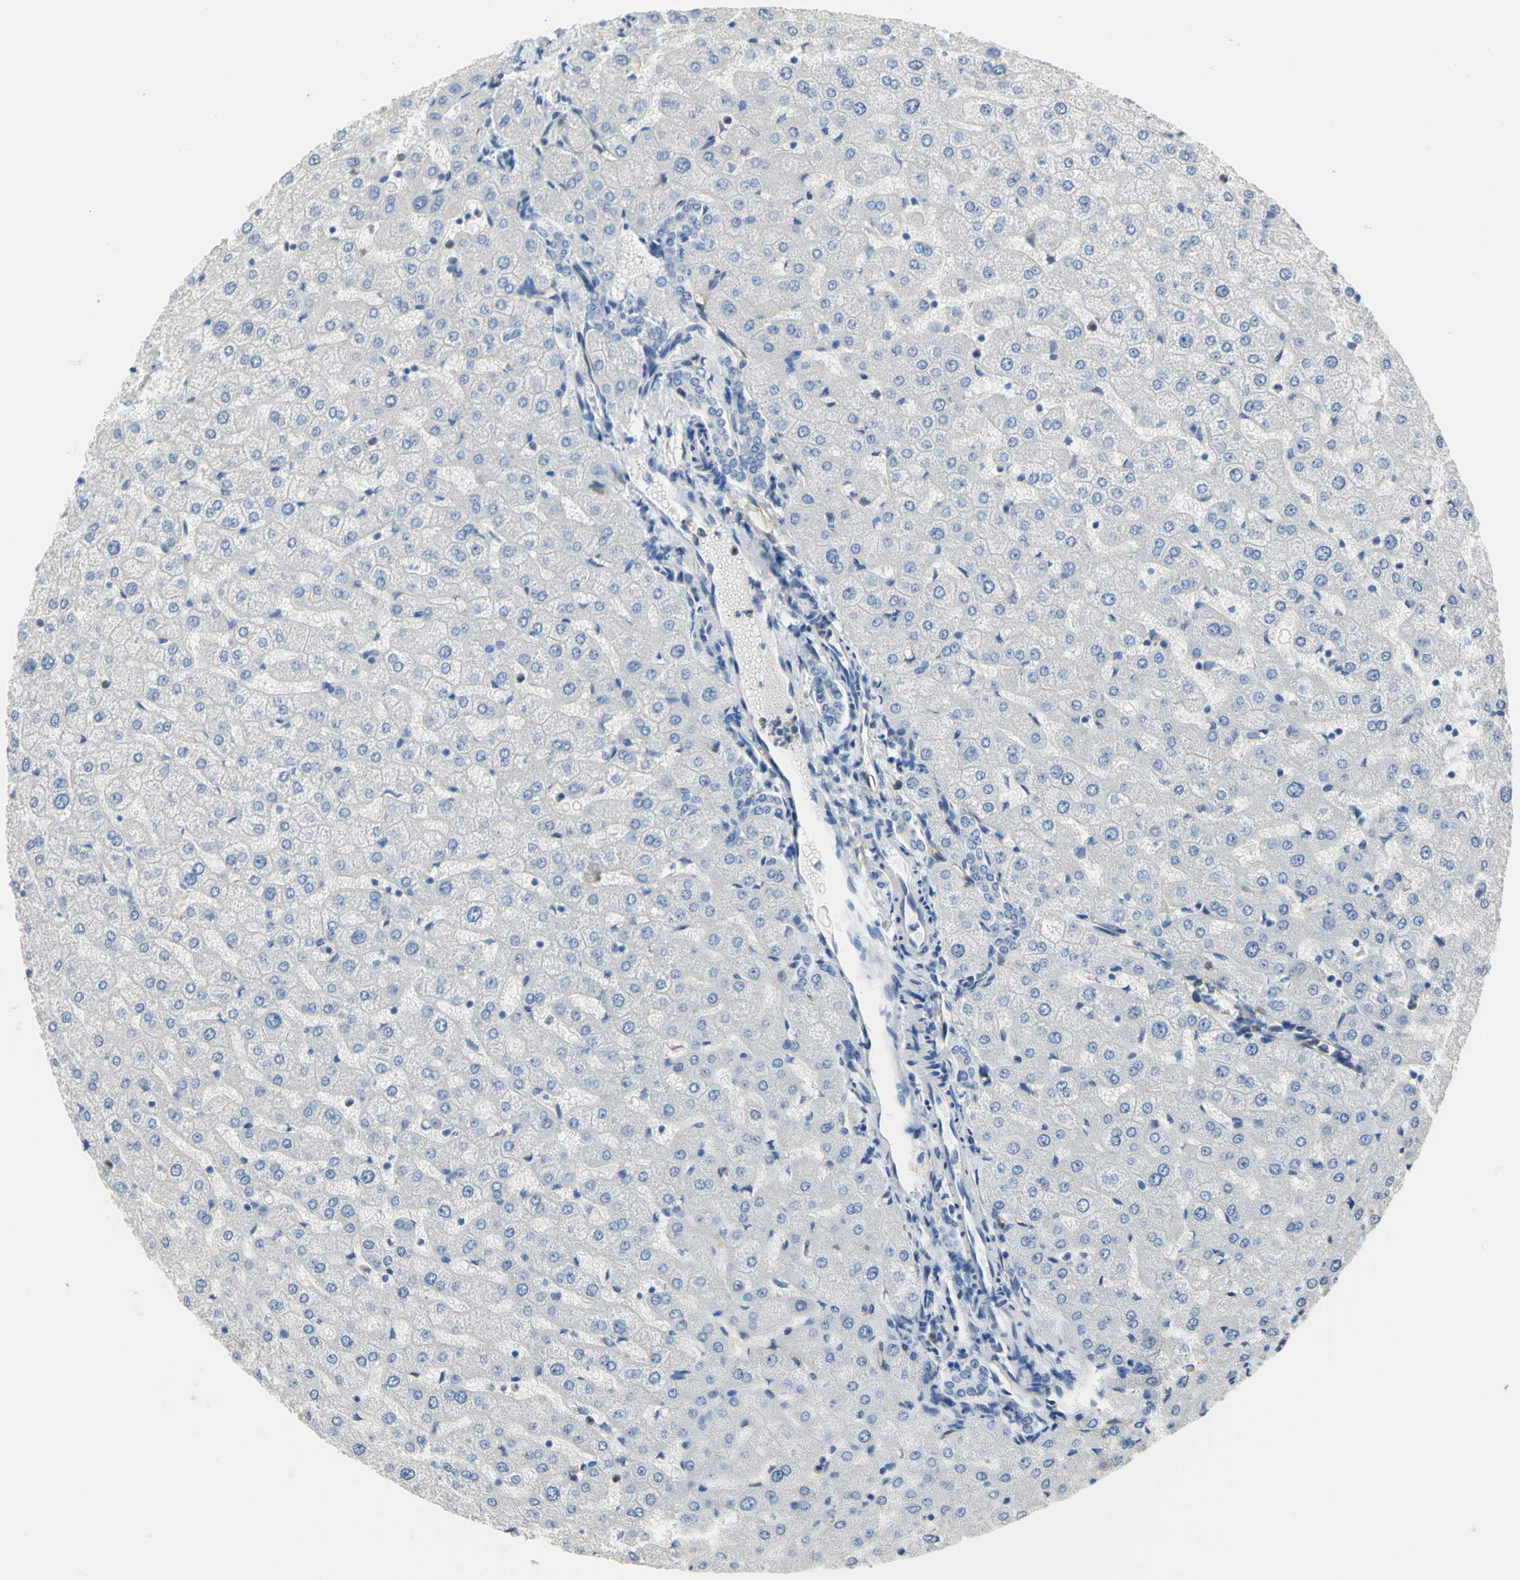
{"staining": {"intensity": "negative", "quantity": "none", "location": "none"}, "tissue": "liver", "cell_type": "Cholangiocytes", "image_type": "normal", "snomed": [{"axis": "morphology", "description": "Normal tissue, NOS"}, {"axis": "morphology", "description": "Fibrosis, NOS"}, {"axis": "topography", "description": "Liver"}], "caption": "Photomicrograph shows no significant protein expression in cholangiocytes of unremarkable liver.", "gene": "DLGAP5", "patient": {"sex": "female", "age": 29}}